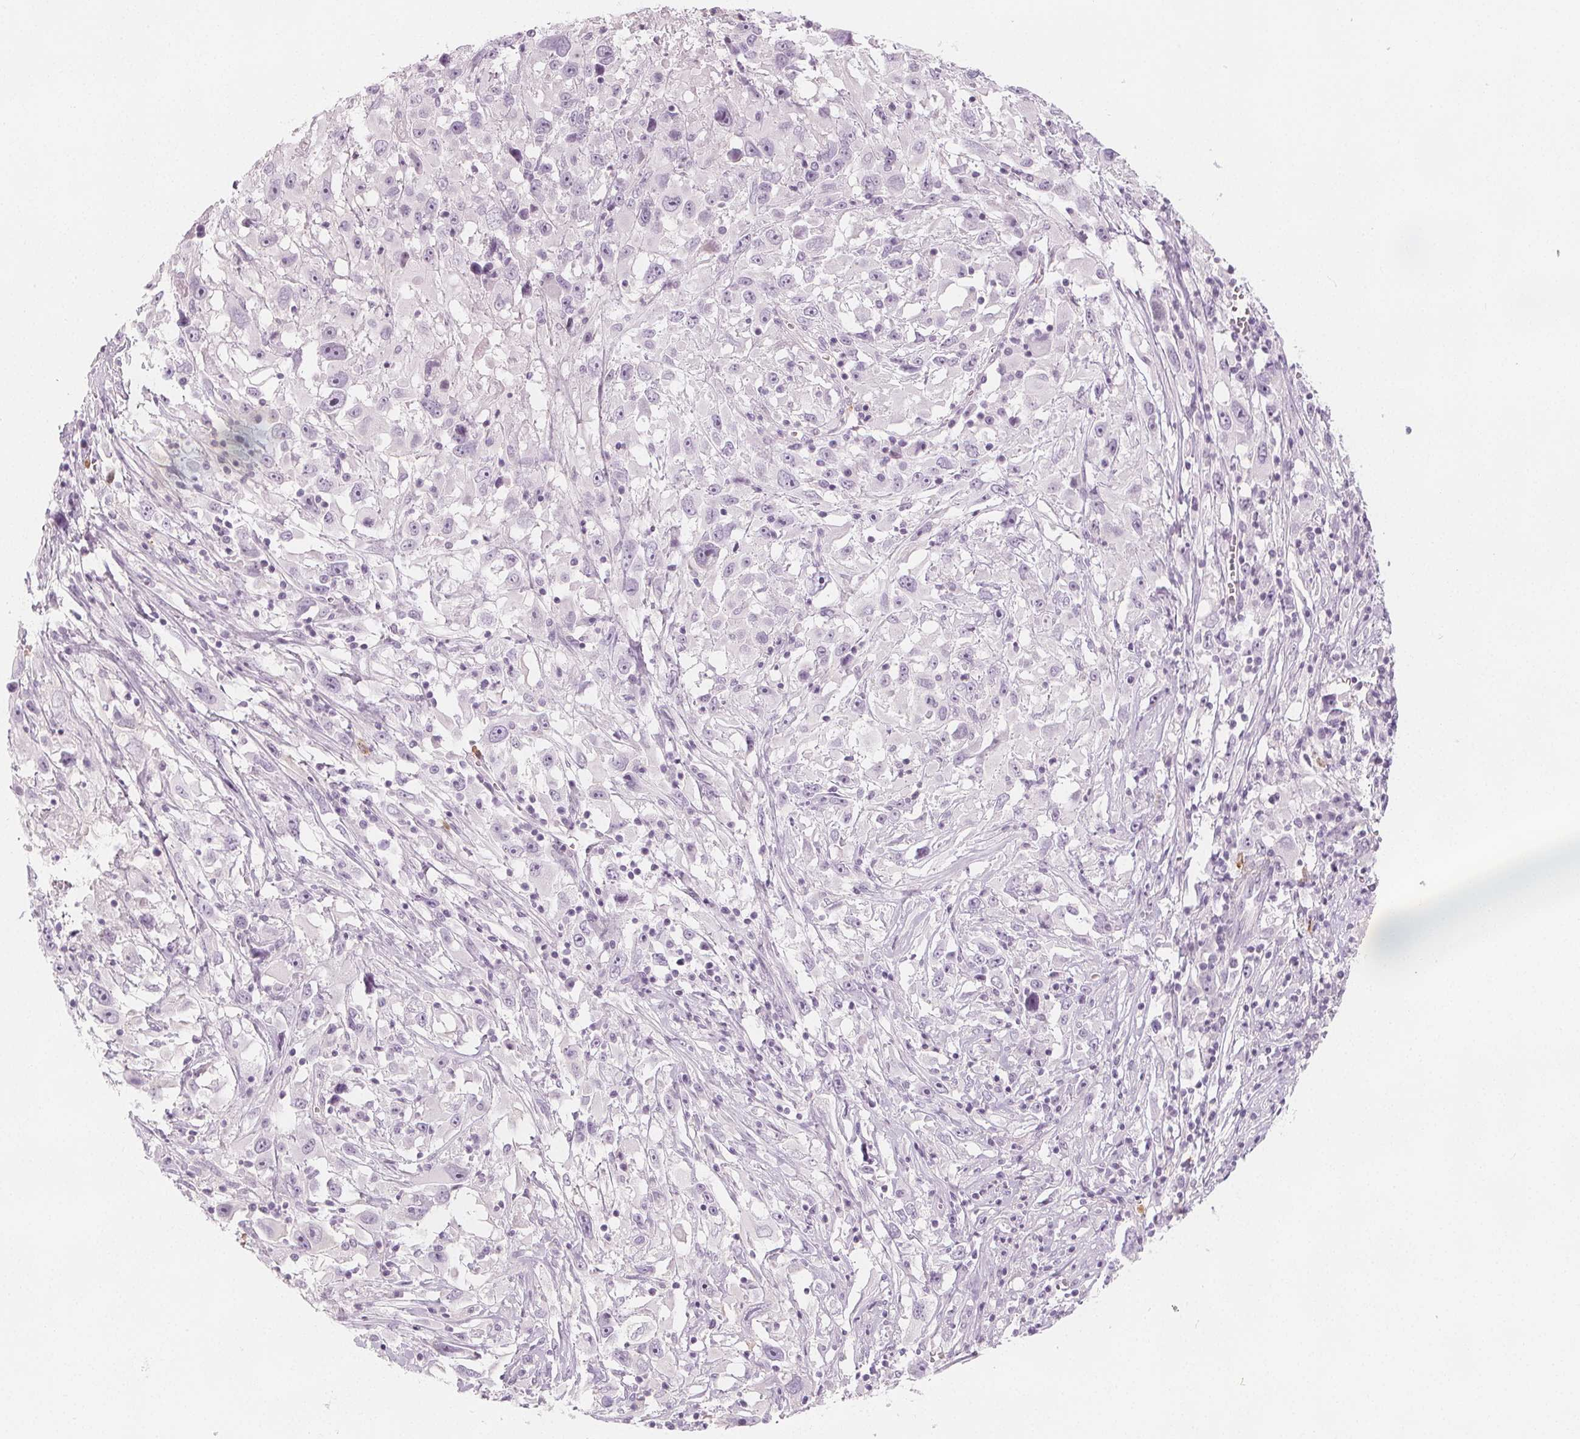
{"staining": {"intensity": "negative", "quantity": "none", "location": "none"}, "tissue": "melanoma", "cell_type": "Tumor cells", "image_type": "cancer", "snomed": [{"axis": "morphology", "description": "Malignant melanoma, Metastatic site"}, {"axis": "topography", "description": "Soft tissue"}], "caption": "IHC of melanoma exhibits no staining in tumor cells.", "gene": "MAP1A", "patient": {"sex": "male", "age": 50}}